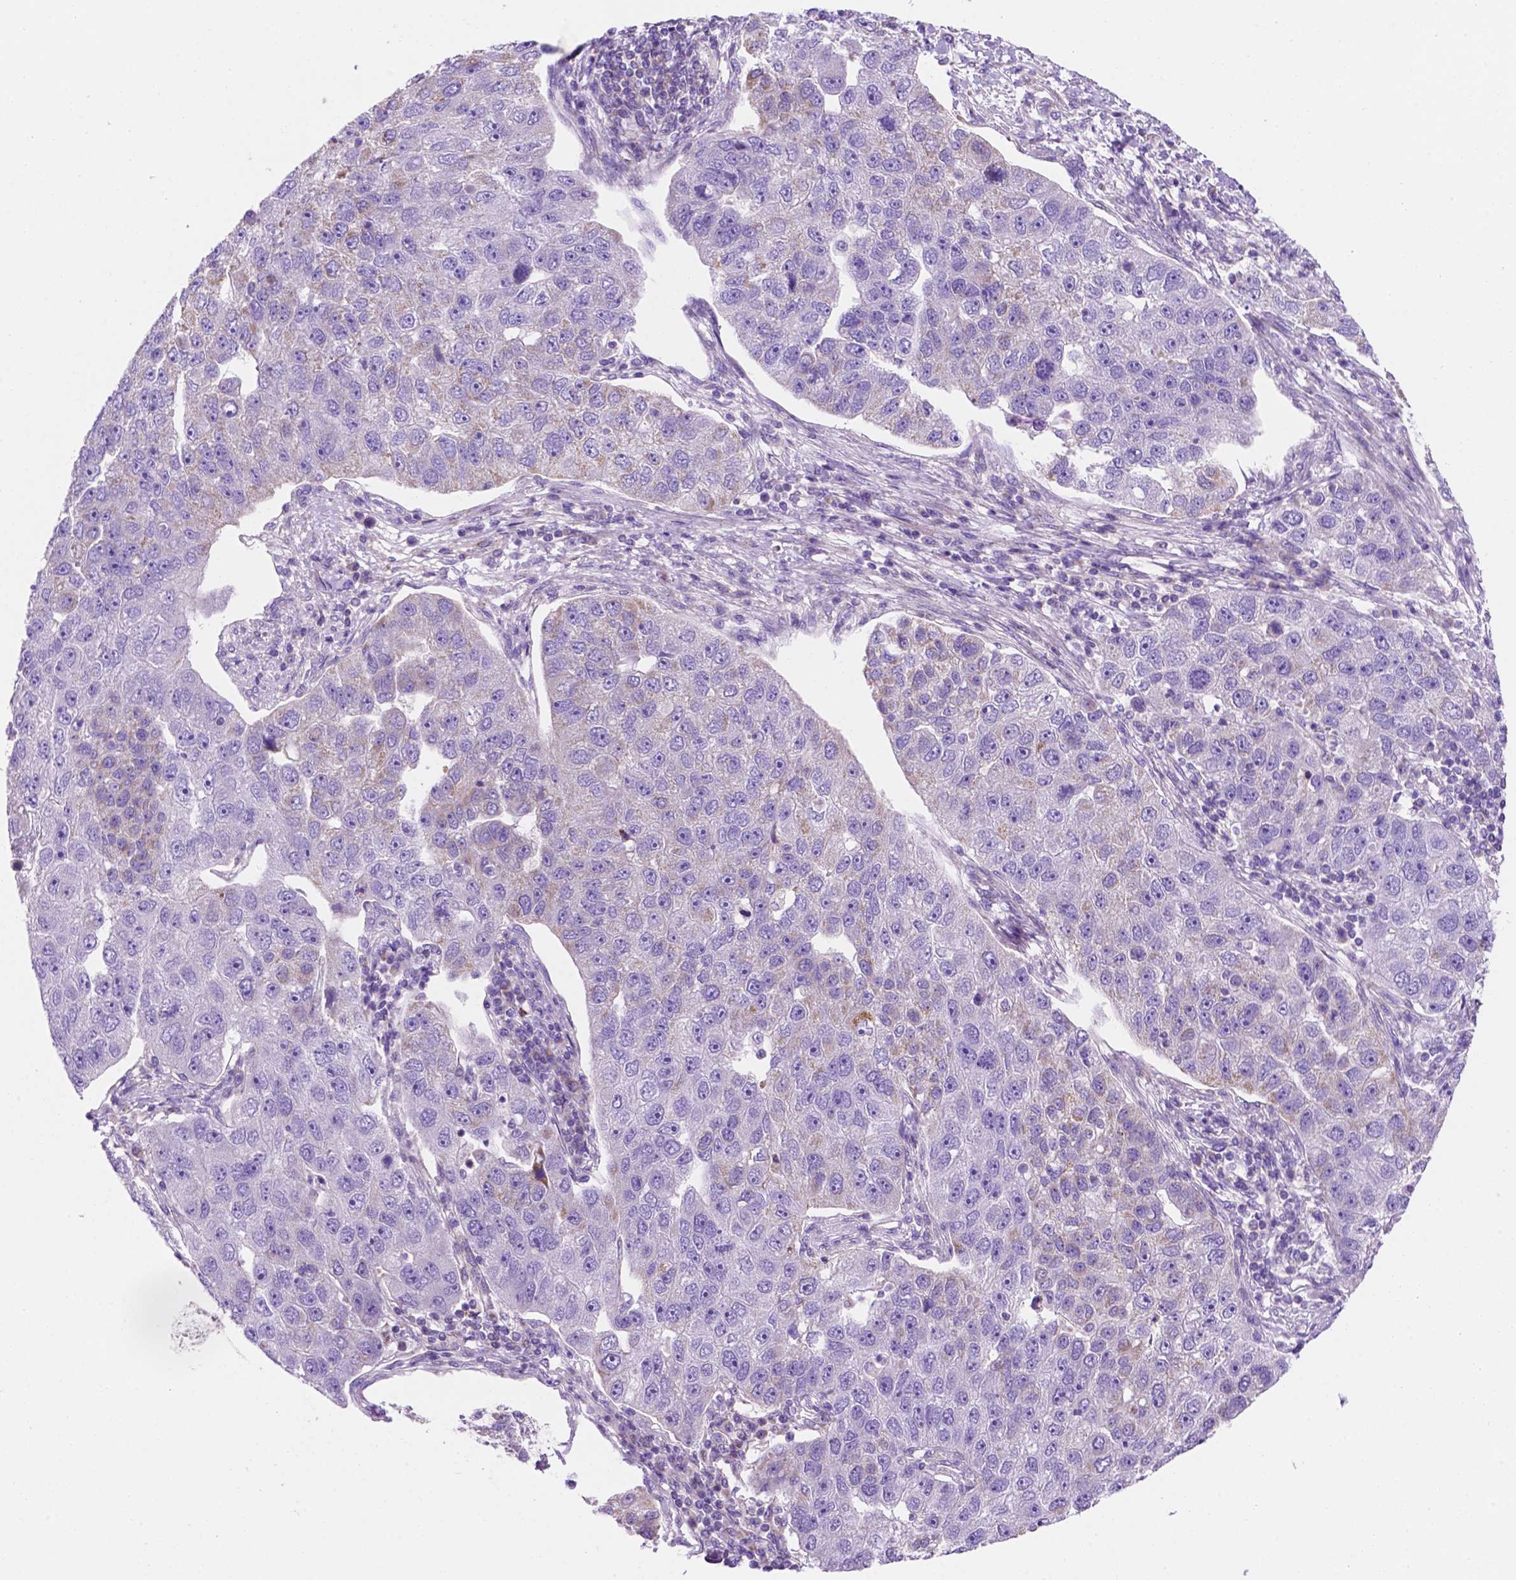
{"staining": {"intensity": "negative", "quantity": "none", "location": "none"}, "tissue": "pancreatic cancer", "cell_type": "Tumor cells", "image_type": "cancer", "snomed": [{"axis": "morphology", "description": "Adenocarcinoma, NOS"}, {"axis": "topography", "description": "Pancreas"}], "caption": "Immunohistochemistry histopathology image of neoplastic tissue: pancreatic cancer (adenocarcinoma) stained with DAB (3,3'-diaminobenzidine) shows no significant protein expression in tumor cells. (Brightfield microscopy of DAB IHC at high magnification).", "gene": "CEACAM7", "patient": {"sex": "female", "age": 61}}